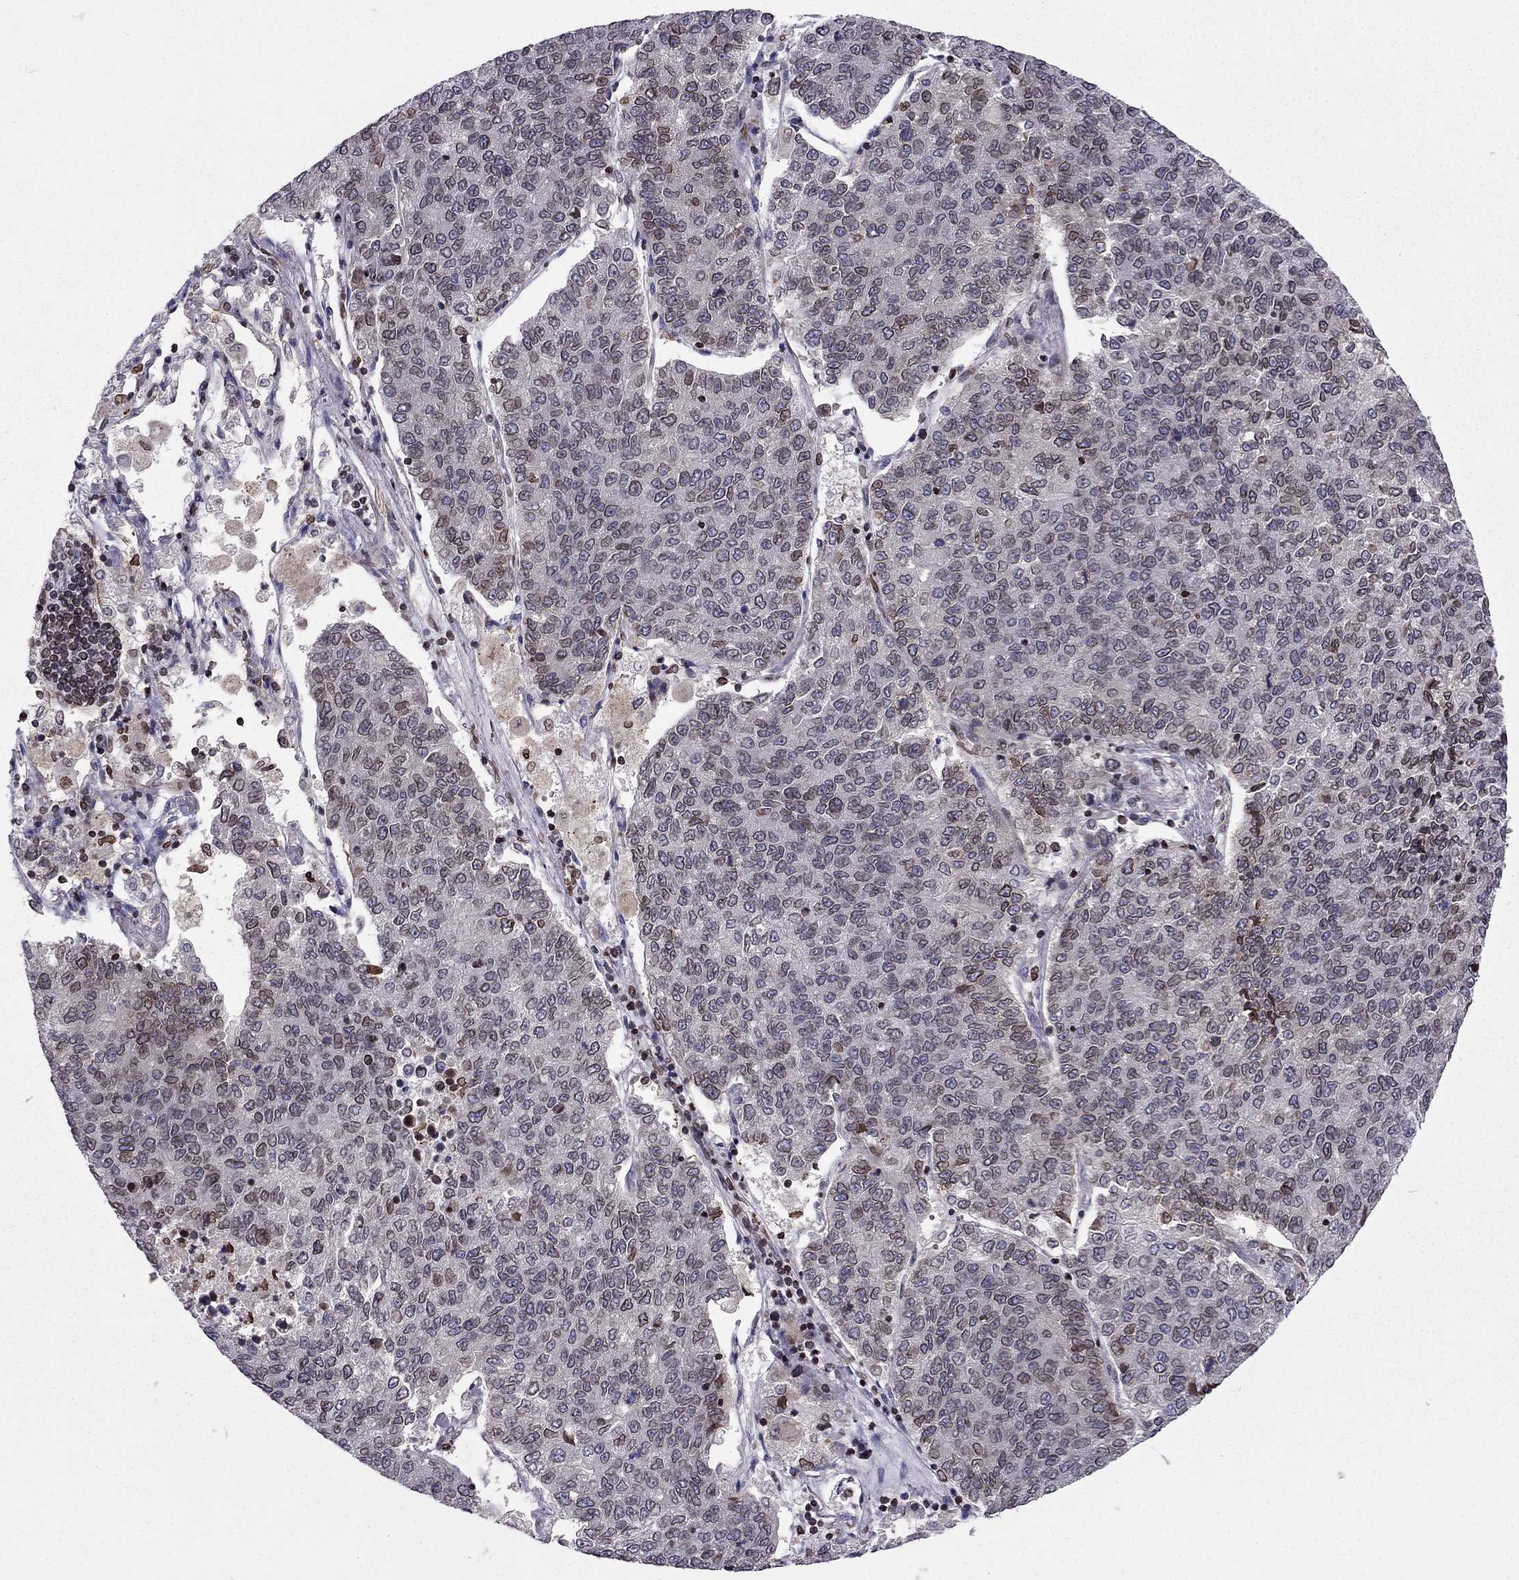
{"staining": {"intensity": "negative", "quantity": "none", "location": "none"}, "tissue": "lung cancer", "cell_type": "Tumor cells", "image_type": "cancer", "snomed": [{"axis": "morphology", "description": "Adenocarcinoma, NOS"}, {"axis": "topography", "description": "Lung"}], "caption": "Immunohistochemical staining of human lung cancer exhibits no significant expression in tumor cells.", "gene": "CDC42BPA", "patient": {"sex": "male", "age": 49}}